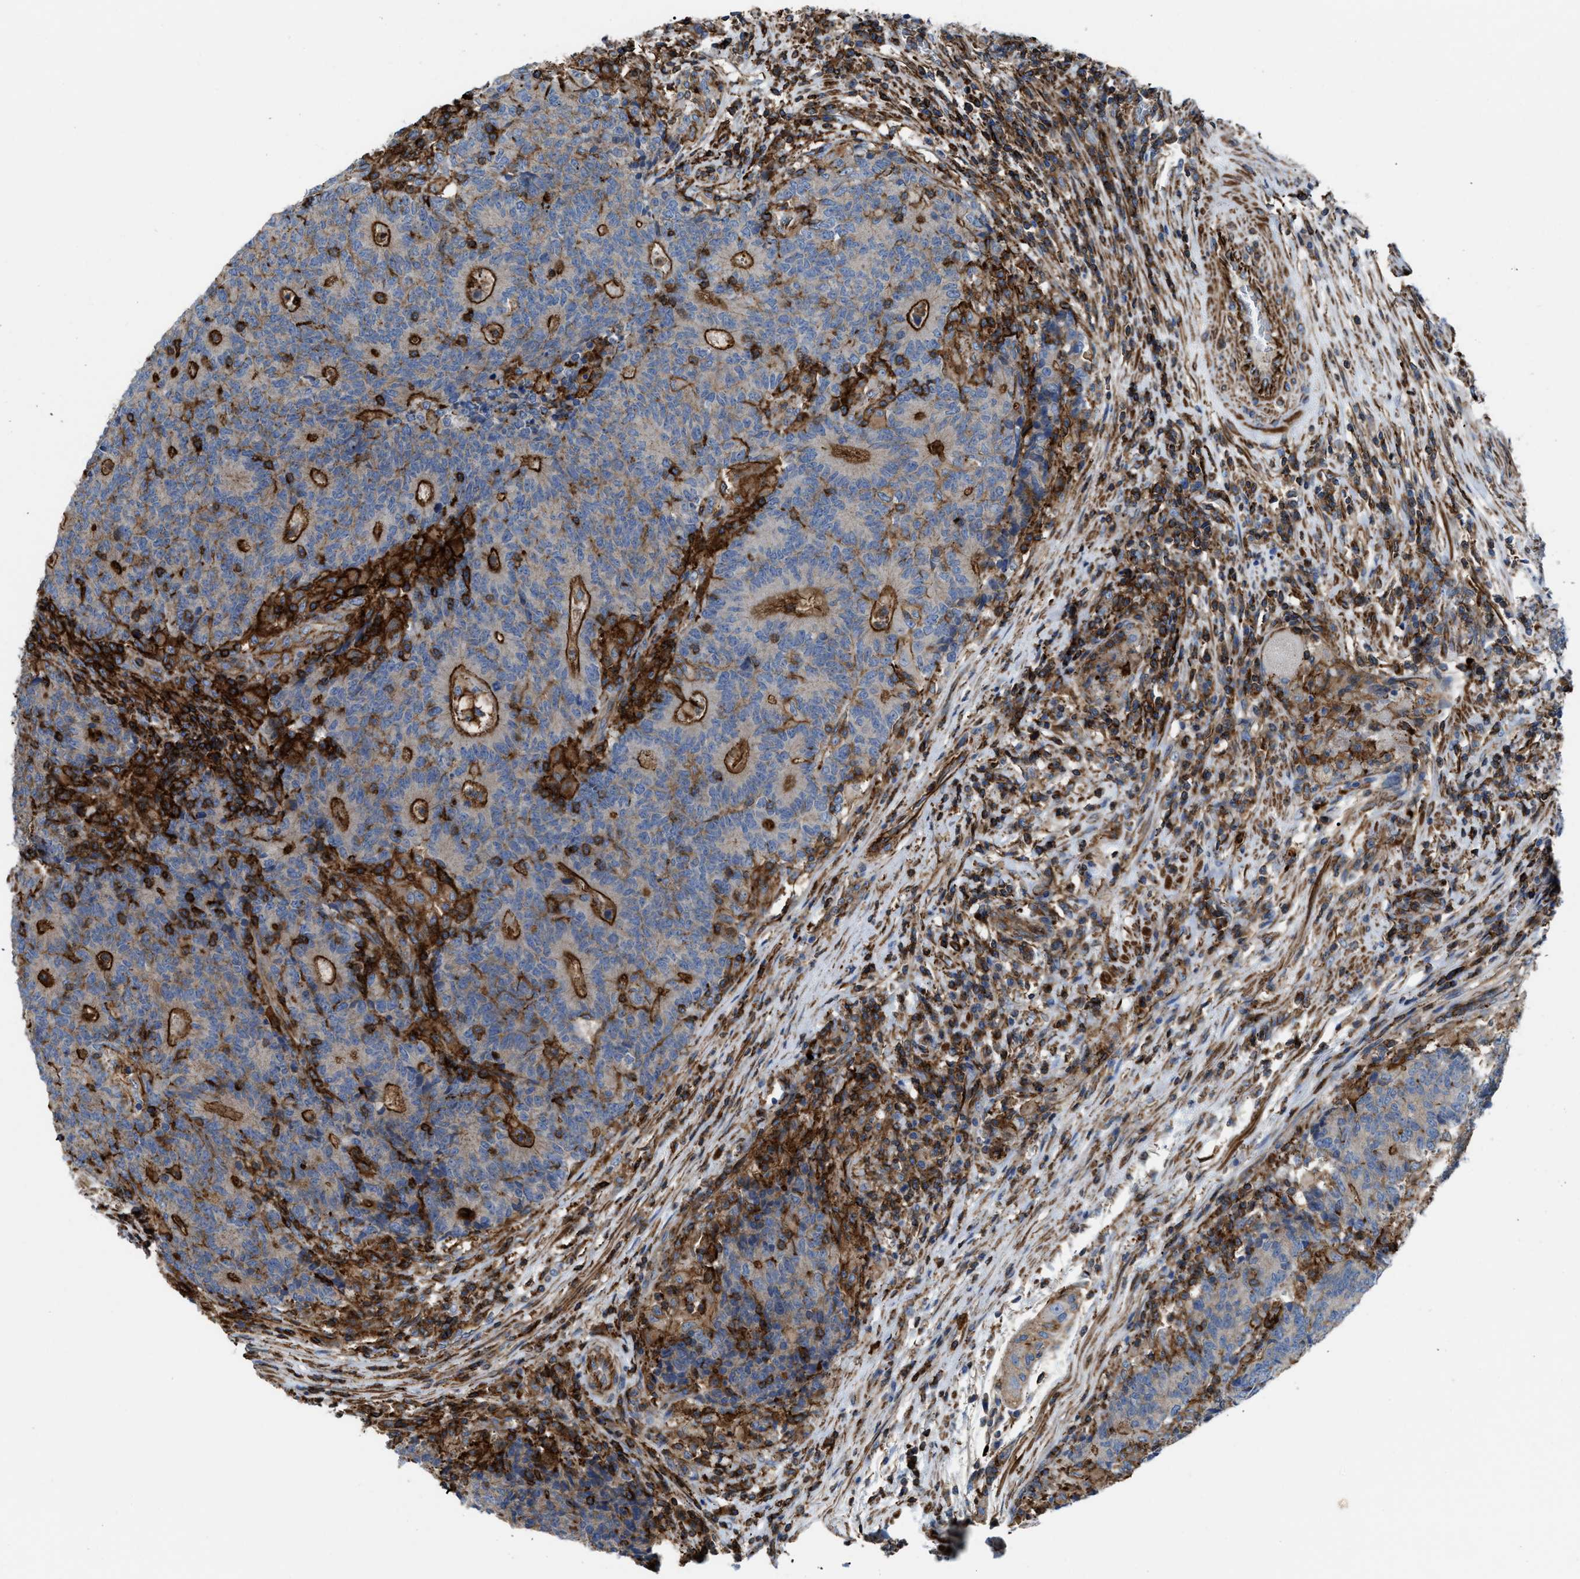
{"staining": {"intensity": "moderate", "quantity": ">75%", "location": "cytoplasmic/membranous"}, "tissue": "colorectal cancer", "cell_type": "Tumor cells", "image_type": "cancer", "snomed": [{"axis": "morphology", "description": "Normal tissue, NOS"}, {"axis": "morphology", "description": "Adenocarcinoma, NOS"}, {"axis": "topography", "description": "Colon"}], "caption": "Tumor cells demonstrate medium levels of moderate cytoplasmic/membranous expression in approximately >75% of cells in colorectal cancer (adenocarcinoma). Using DAB (3,3'-diaminobenzidine) (brown) and hematoxylin (blue) stains, captured at high magnification using brightfield microscopy.", "gene": "AGPAT2", "patient": {"sex": "female", "age": 75}}